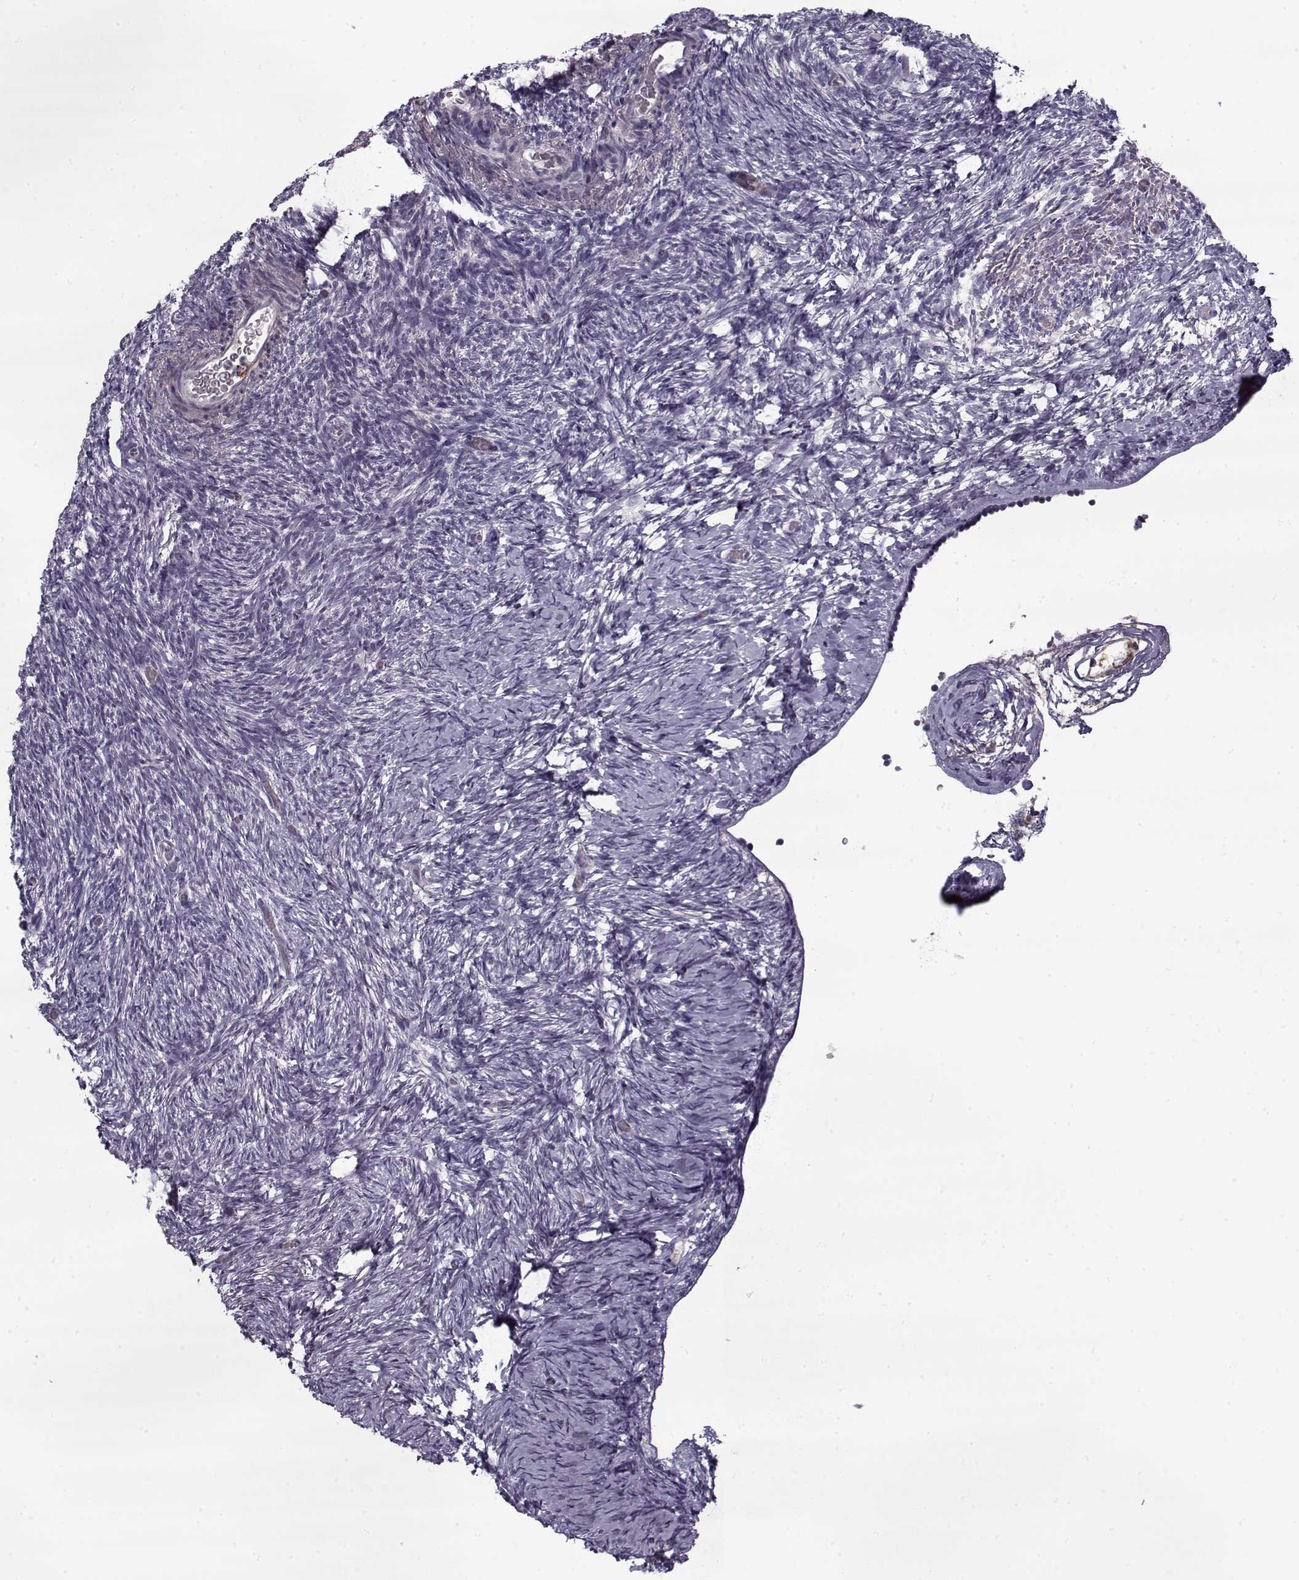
{"staining": {"intensity": "negative", "quantity": "none", "location": "none"}, "tissue": "ovary", "cell_type": "Ovarian stroma cells", "image_type": "normal", "snomed": [{"axis": "morphology", "description": "Normal tissue, NOS"}, {"axis": "topography", "description": "Ovary"}], "caption": "There is no significant expression in ovarian stroma cells of ovary. (DAB (3,3'-diaminobenzidine) IHC visualized using brightfield microscopy, high magnification).", "gene": "PNMT", "patient": {"sex": "female", "age": 39}}